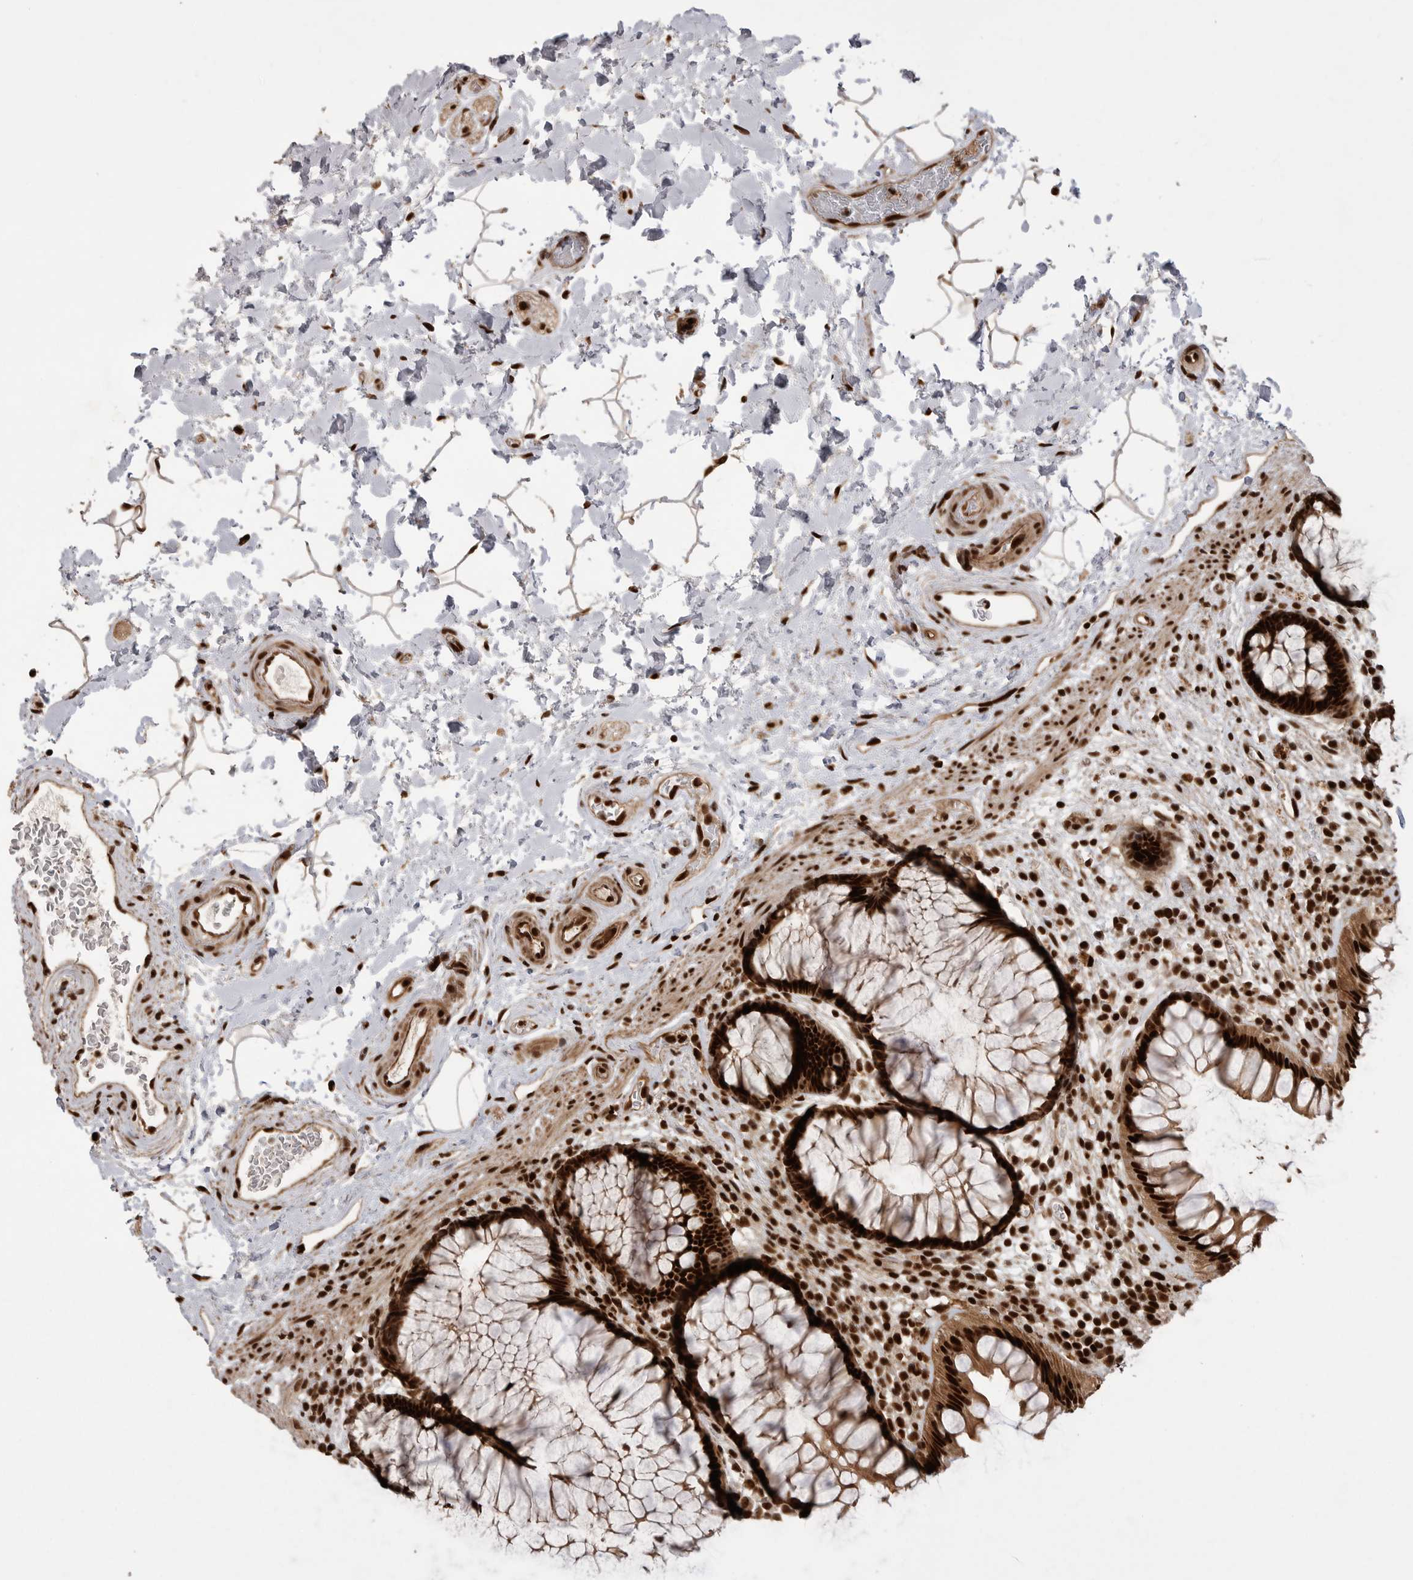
{"staining": {"intensity": "strong", "quantity": ">75%", "location": "nuclear"}, "tissue": "rectum", "cell_type": "Glandular cells", "image_type": "normal", "snomed": [{"axis": "morphology", "description": "Normal tissue, NOS"}, {"axis": "topography", "description": "Rectum"}], "caption": "Immunohistochemistry (IHC) image of normal rectum: rectum stained using IHC reveals high levels of strong protein expression localized specifically in the nuclear of glandular cells, appearing as a nuclear brown color.", "gene": "PPP1R8", "patient": {"sex": "male", "age": 51}}